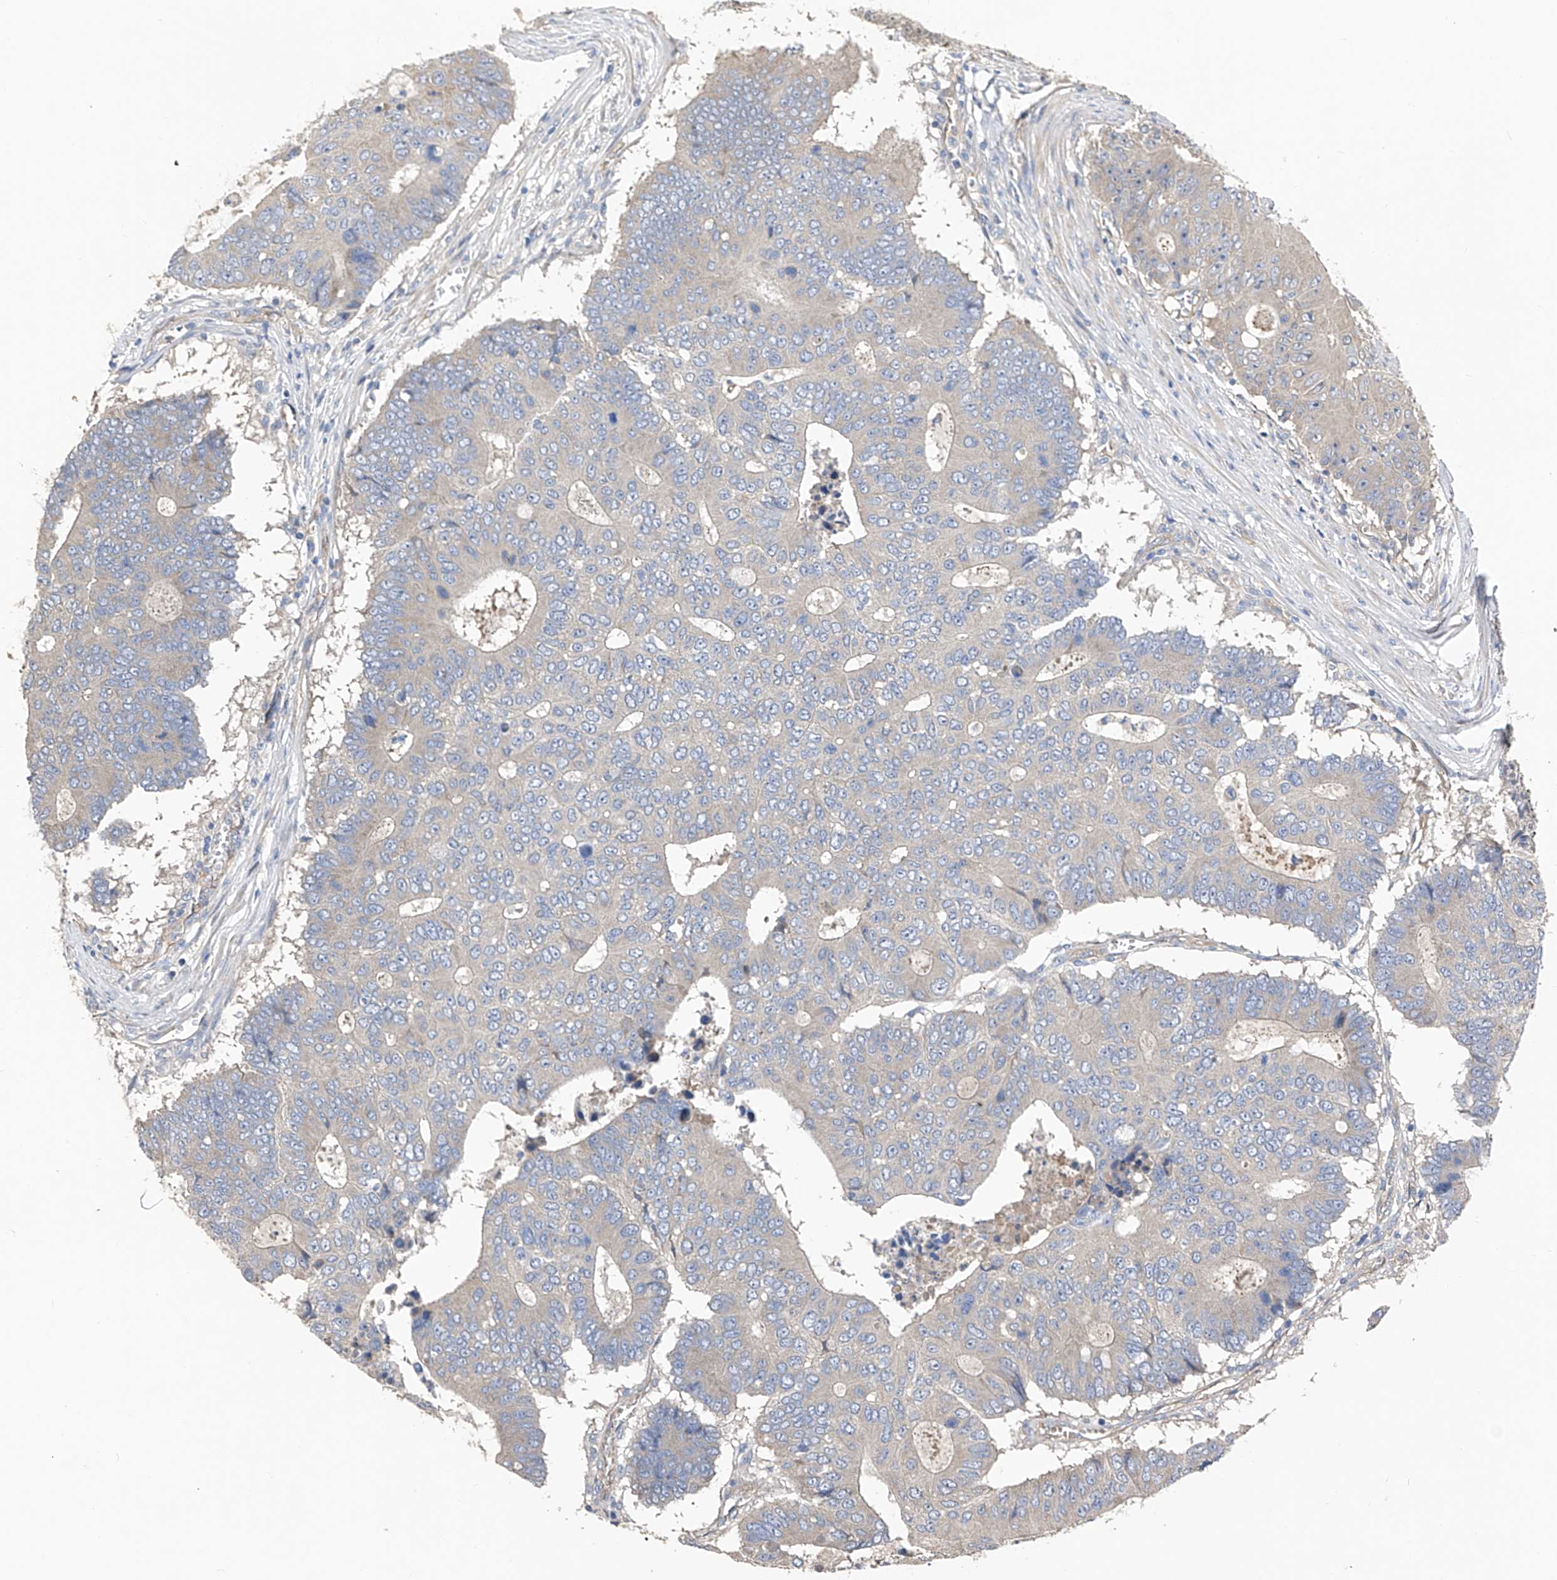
{"staining": {"intensity": "negative", "quantity": "none", "location": "none"}, "tissue": "colorectal cancer", "cell_type": "Tumor cells", "image_type": "cancer", "snomed": [{"axis": "morphology", "description": "Adenocarcinoma, NOS"}, {"axis": "topography", "description": "Colon"}], "caption": "Tumor cells show no significant protein positivity in colorectal cancer (adenocarcinoma).", "gene": "PTK2", "patient": {"sex": "male", "age": 87}}